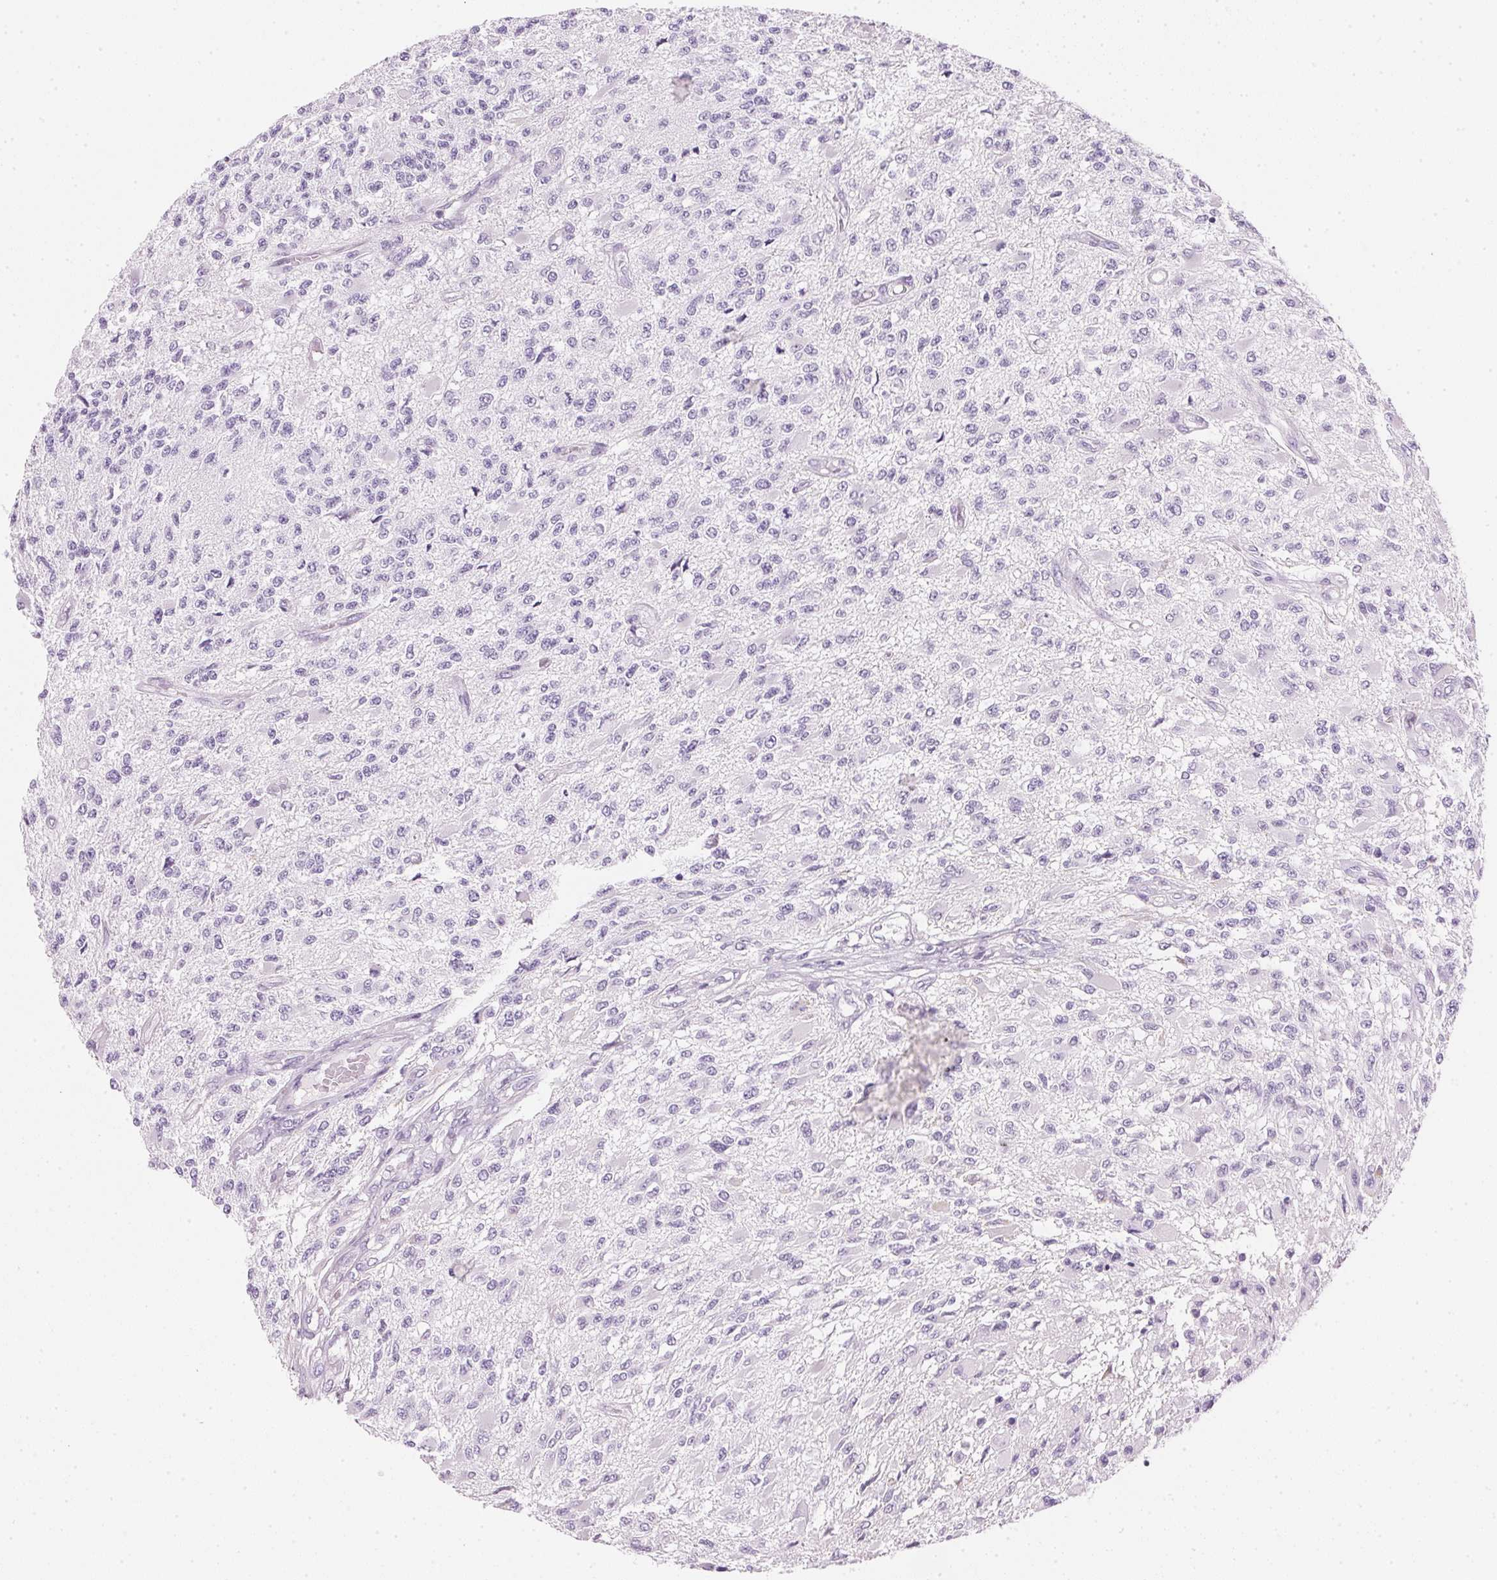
{"staining": {"intensity": "negative", "quantity": "none", "location": "none"}, "tissue": "glioma", "cell_type": "Tumor cells", "image_type": "cancer", "snomed": [{"axis": "morphology", "description": "Glioma, malignant, High grade"}, {"axis": "topography", "description": "Brain"}], "caption": "Photomicrograph shows no significant protein positivity in tumor cells of malignant glioma (high-grade).", "gene": "IGFBP1", "patient": {"sex": "female", "age": 63}}